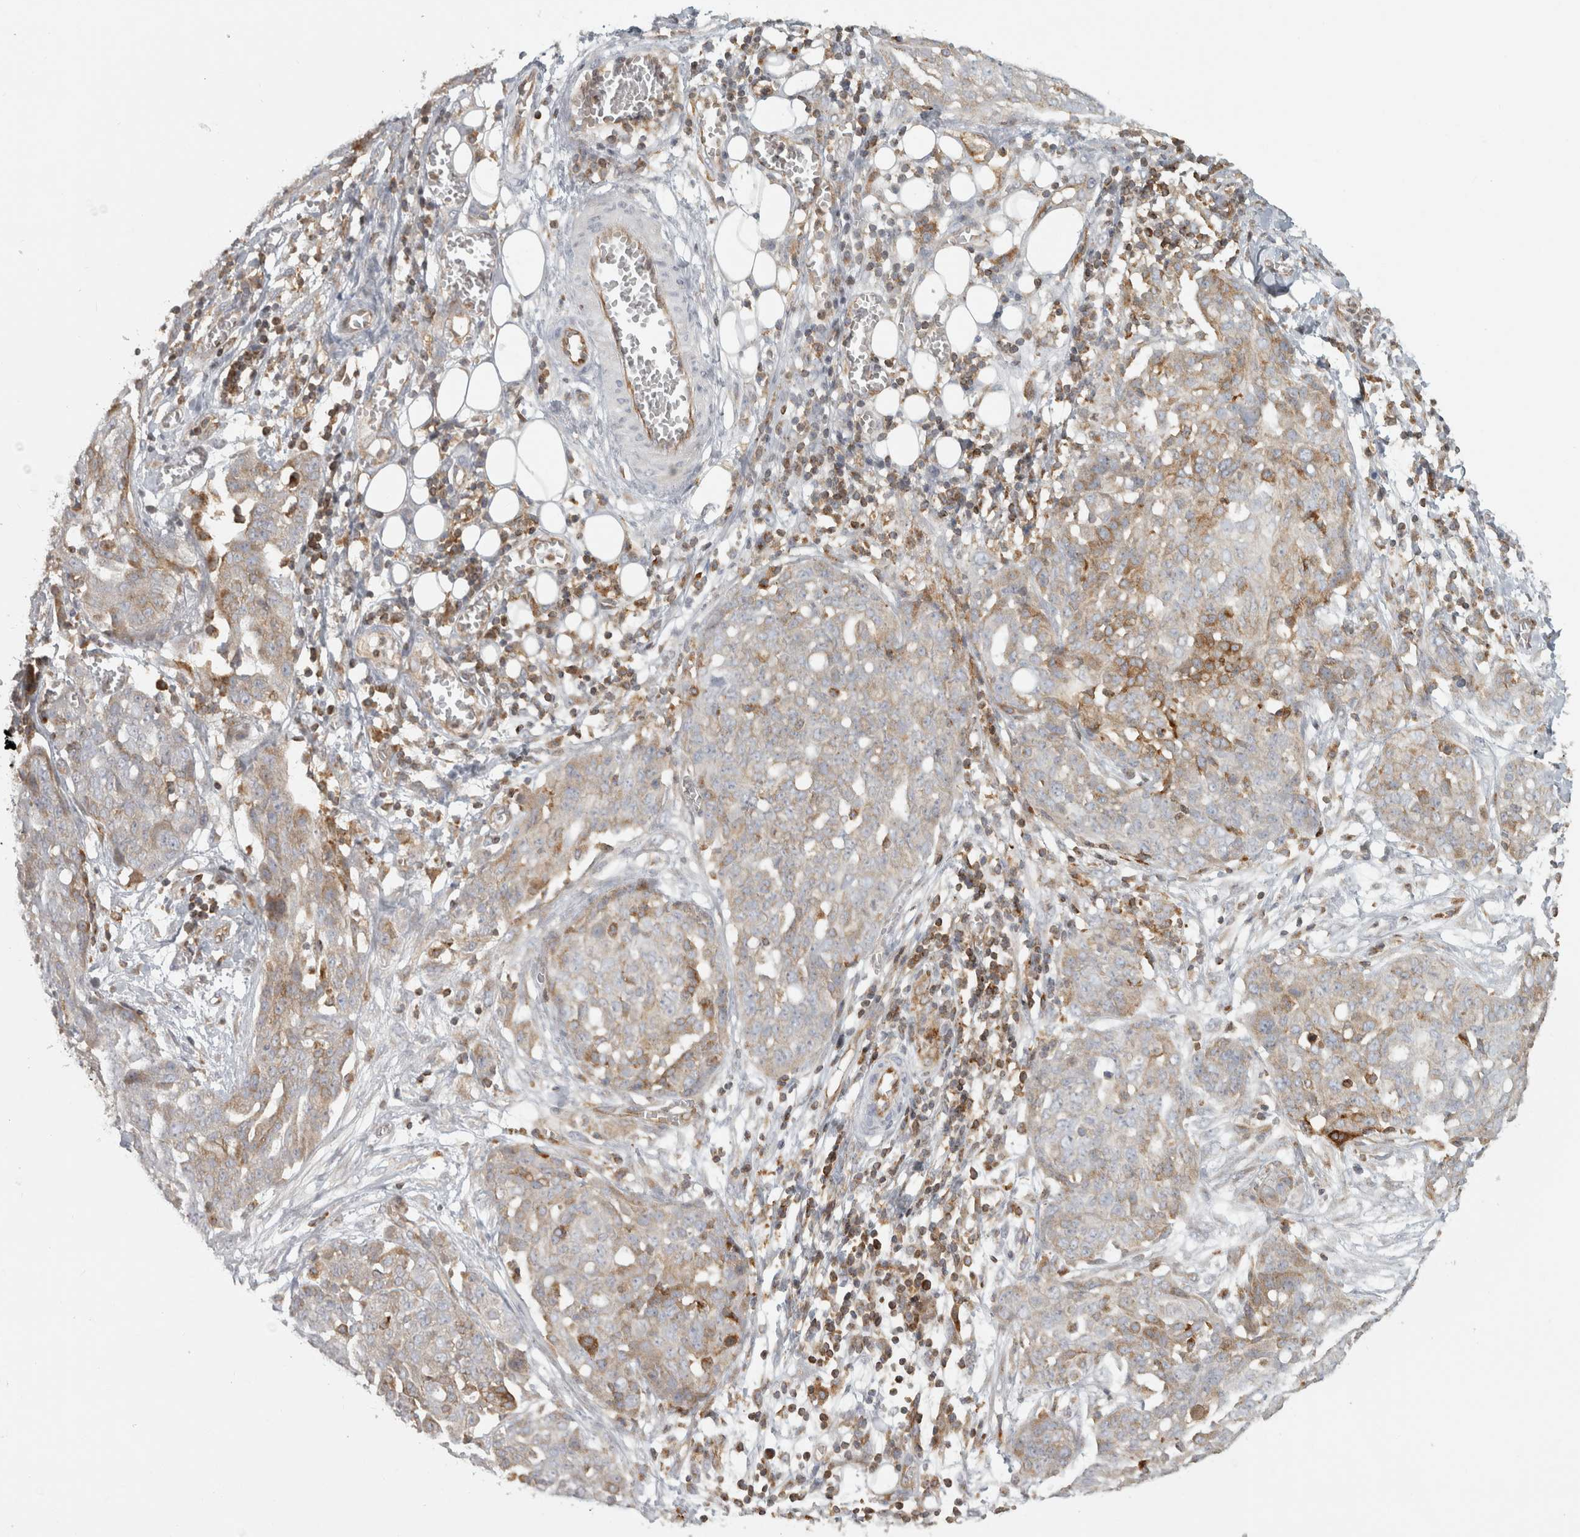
{"staining": {"intensity": "moderate", "quantity": "<25%", "location": "cytoplasmic/membranous"}, "tissue": "ovarian cancer", "cell_type": "Tumor cells", "image_type": "cancer", "snomed": [{"axis": "morphology", "description": "Cystadenocarcinoma, serous, NOS"}, {"axis": "topography", "description": "Soft tissue"}, {"axis": "topography", "description": "Ovary"}], "caption": "A high-resolution micrograph shows immunohistochemistry (IHC) staining of ovarian cancer (serous cystadenocarcinoma), which shows moderate cytoplasmic/membranous expression in approximately <25% of tumor cells. The staining is performed using DAB brown chromogen to label protein expression. The nuclei are counter-stained blue using hematoxylin.", "gene": "HLA-E", "patient": {"sex": "female", "age": 57}}